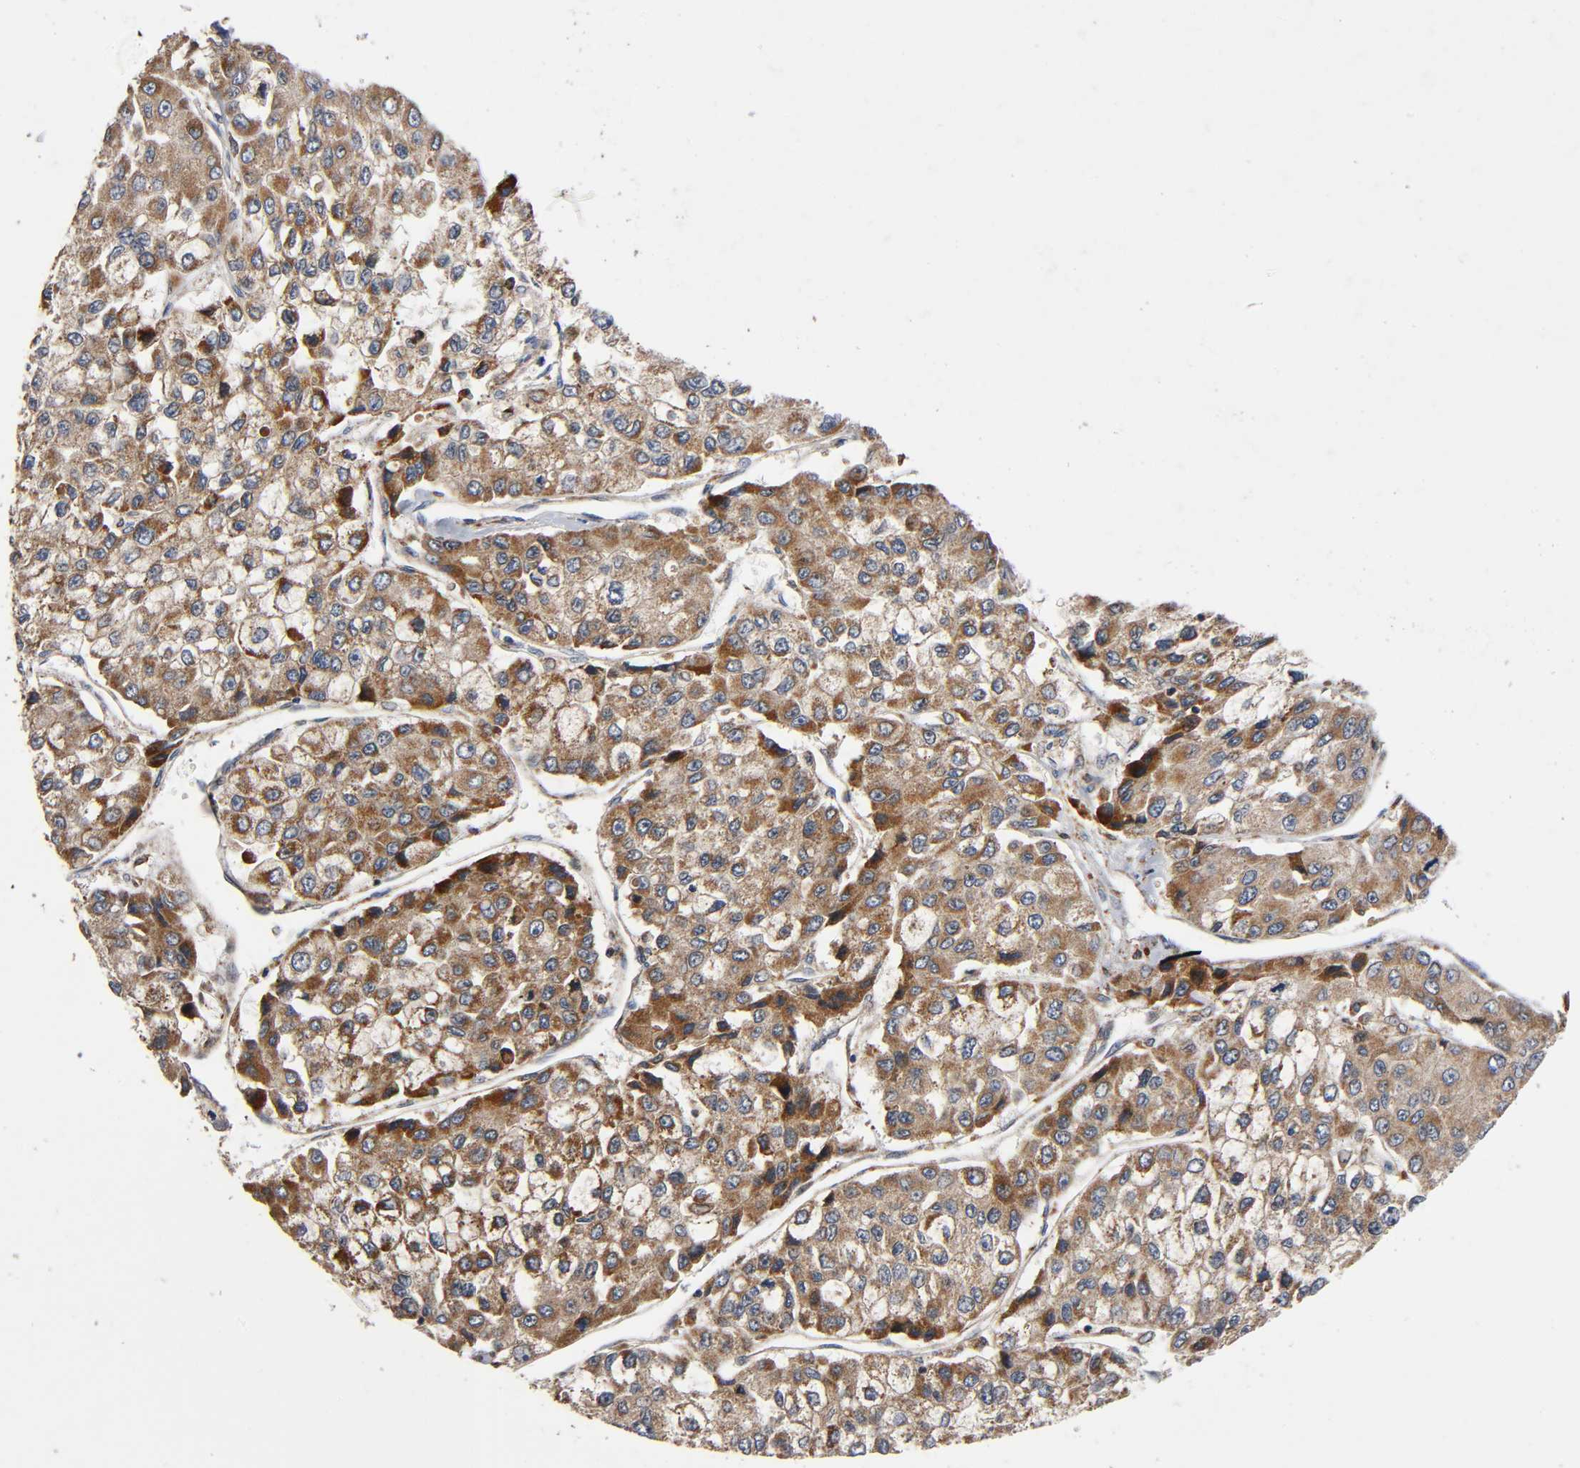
{"staining": {"intensity": "moderate", "quantity": "25%-75%", "location": "cytoplasmic/membranous"}, "tissue": "liver cancer", "cell_type": "Tumor cells", "image_type": "cancer", "snomed": [{"axis": "morphology", "description": "Carcinoma, Hepatocellular, NOS"}, {"axis": "topography", "description": "Liver"}], "caption": "DAB immunohistochemical staining of human liver cancer (hepatocellular carcinoma) shows moderate cytoplasmic/membranous protein staining in about 25%-75% of tumor cells.", "gene": "MAP3K1", "patient": {"sex": "female", "age": 66}}